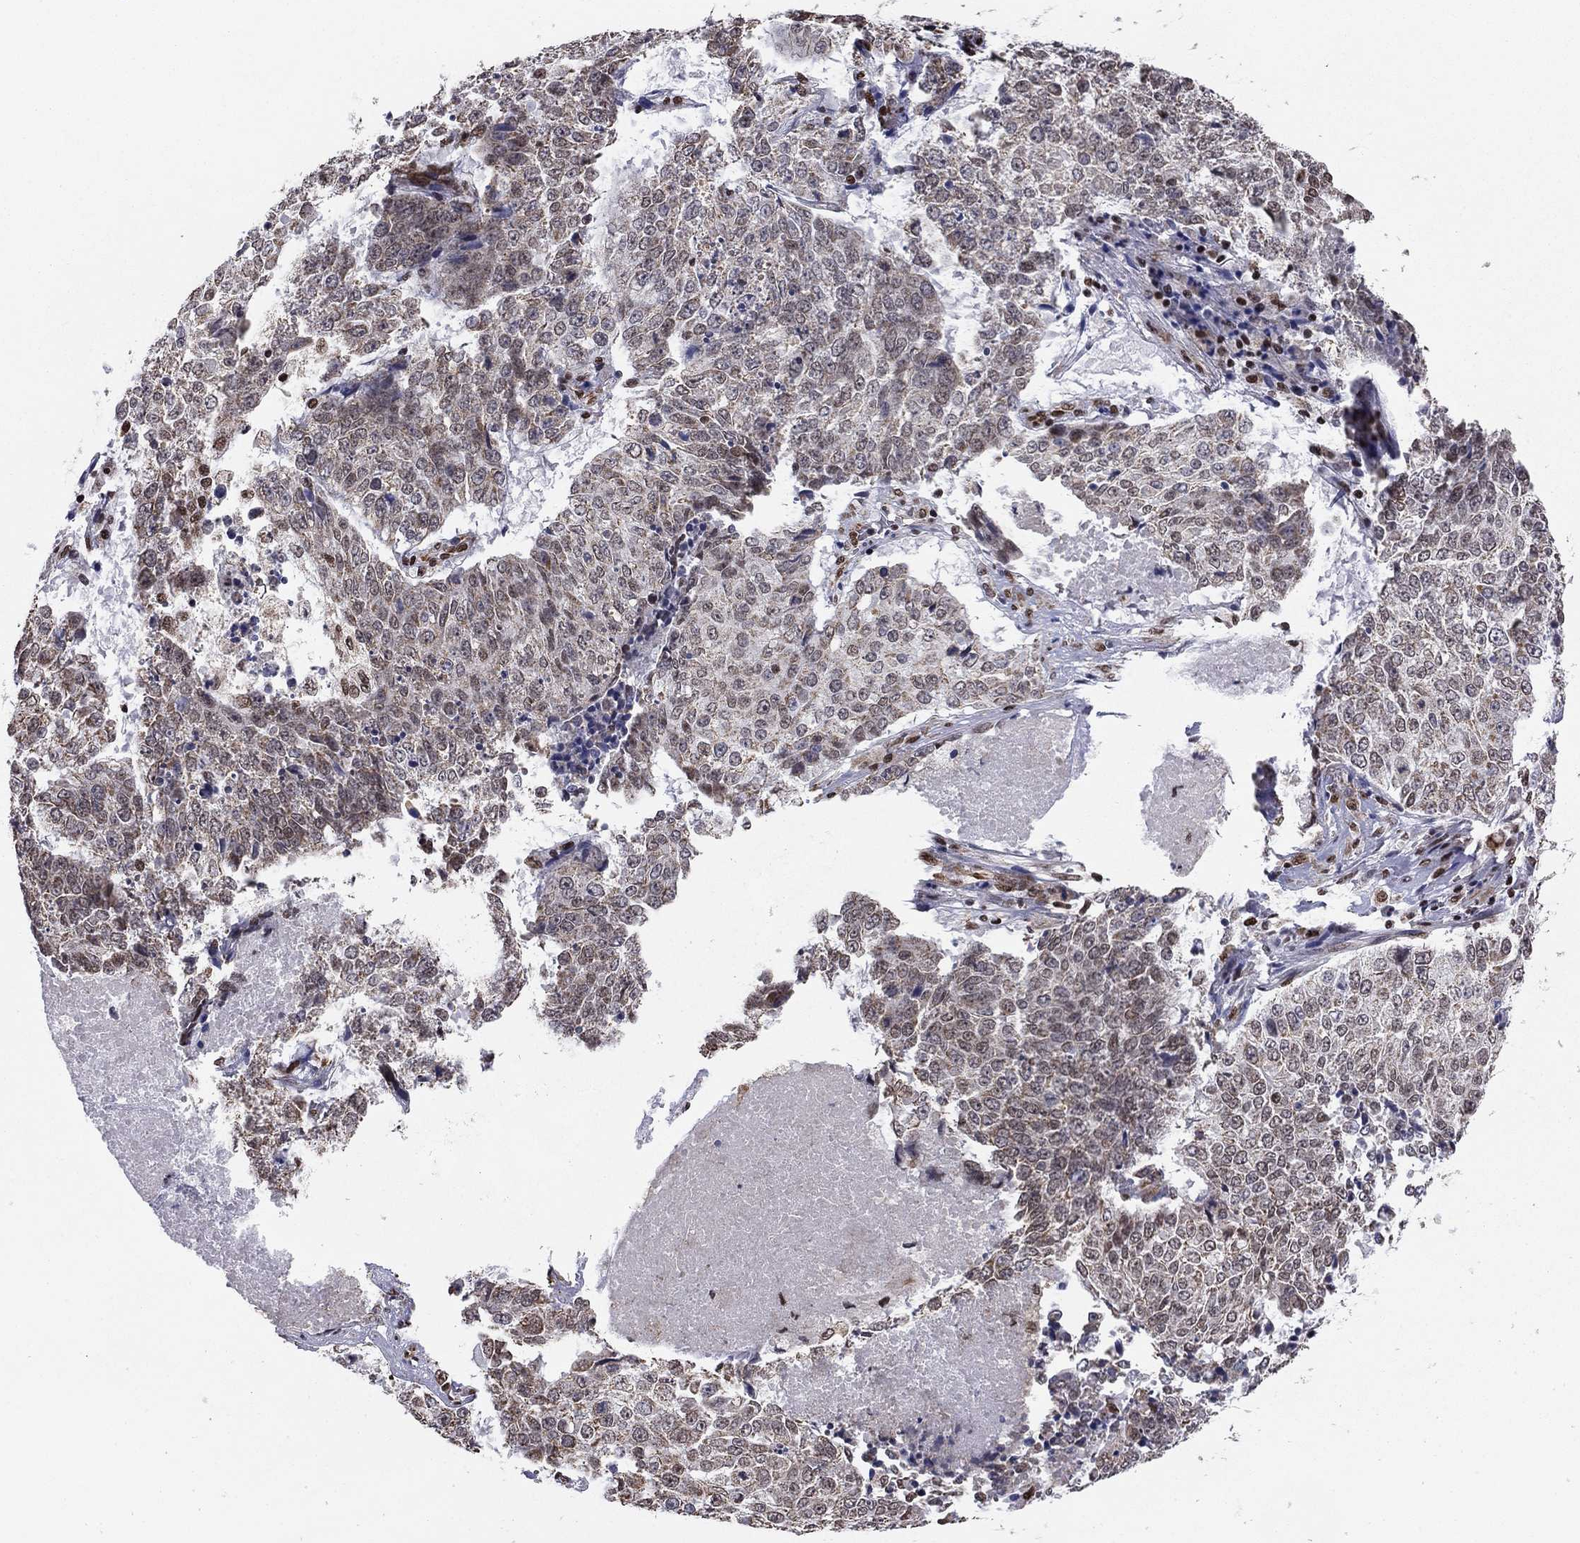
{"staining": {"intensity": "weak", "quantity": "25%-75%", "location": "cytoplasmic/membranous,nuclear"}, "tissue": "lung cancer", "cell_type": "Tumor cells", "image_type": "cancer", "snomed": [{"axis": "morphology", "description": "Normal tissue, NOS"}, {"axis": "morphology", "description": "Squamous cell carcinoma, NOS"}, {"axis": "topography", "description": "Bronchus"}, {"axis": "topography", "description": "Lung"}], "caption": "An immunohistochemistry (IHC) micrograph of tumor tissue is shown. Protein staining in brown shows weak cytoplasmic/membranous and nuclear positivity in lung cancer (squamous cell carcinoma) within tumor cells.", "gene": "N4BP2", "patient": {"sex": "male", "age": 64}}